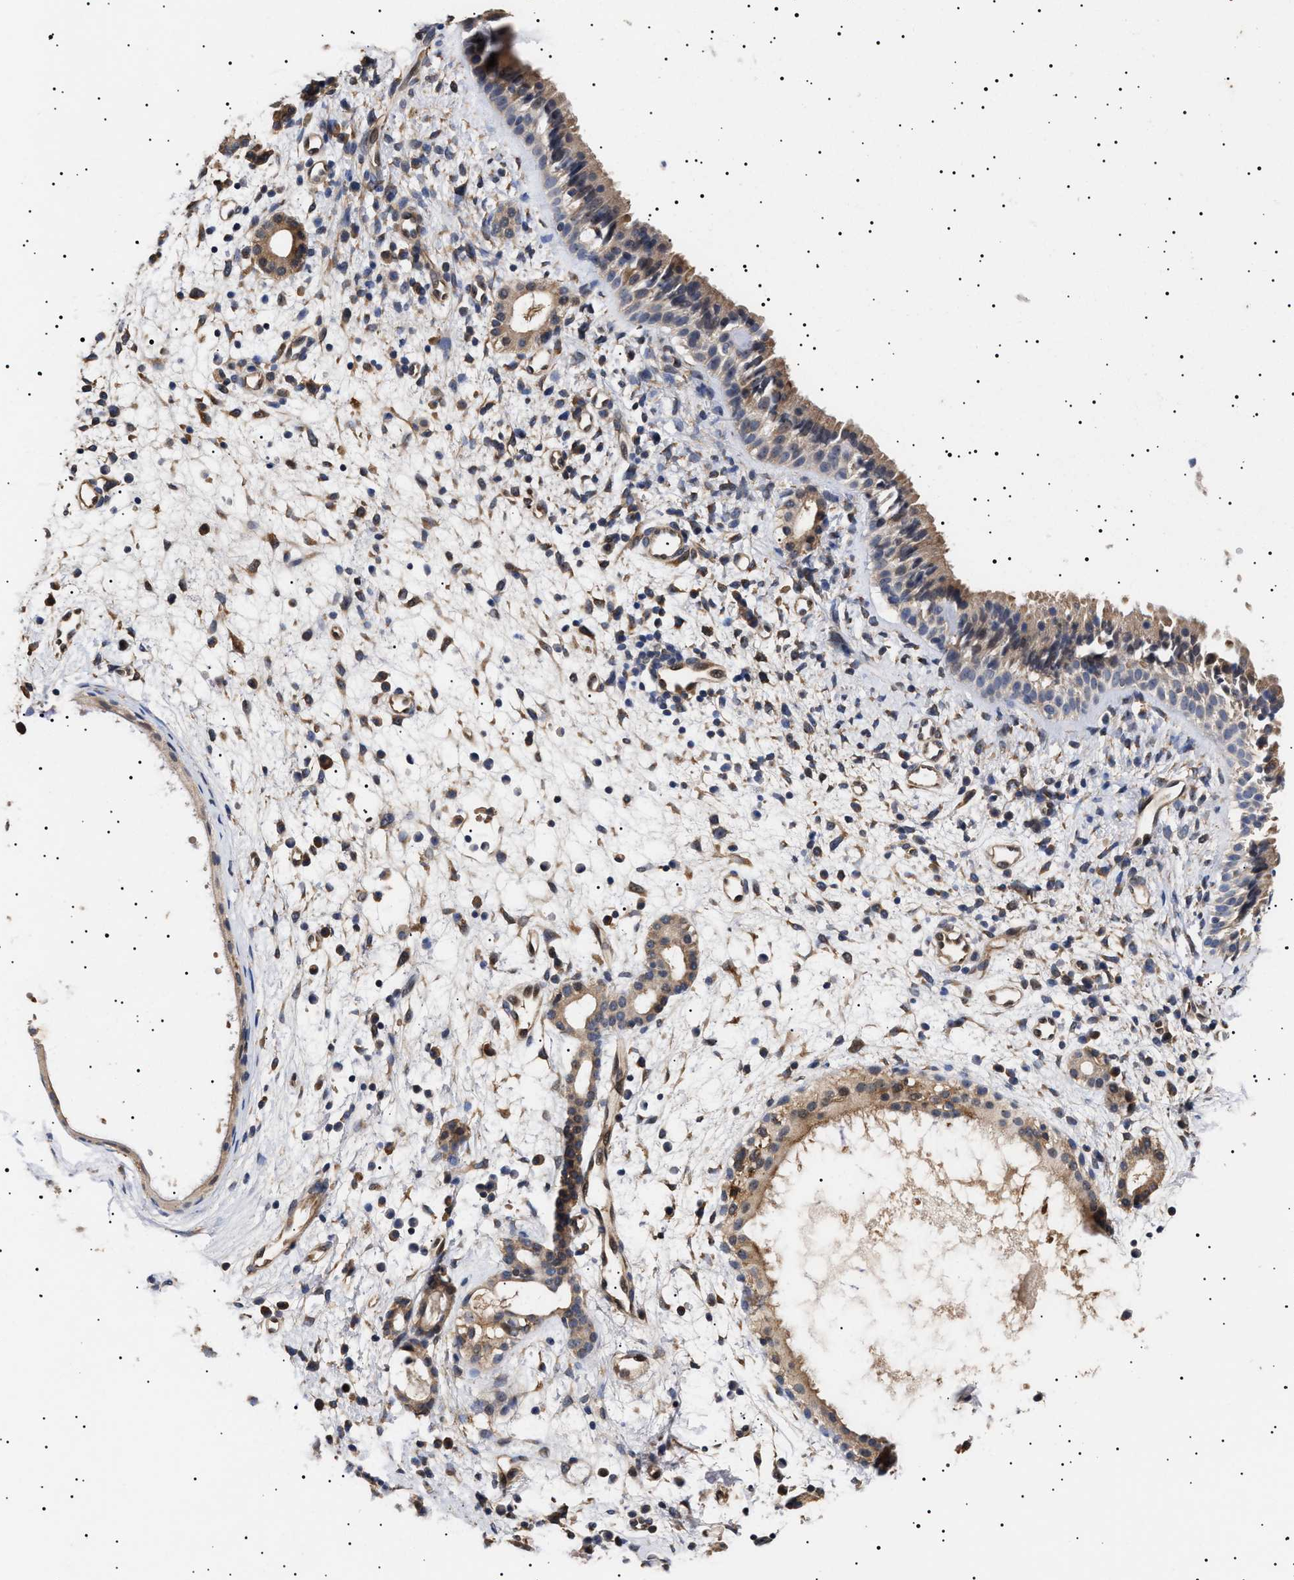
{"staining": {"intensity": "moderate", "quantity": ">75%", "location": "cytoplasmic/membranous"}, "tissue": "nasopharynx", "cell_type": "Respiratory epithelial cells", "image_type": "normal", "snomed": [{"axis": "morphology", "description": "Normal tissue, NOS"}, {"axis": "topography", "description": "Nasopharynx"}], "caption": "This is a photomicrograph of IHC staining of normal nasopharynx, which shows moderate staining in the cytoplasmic/membranous of respiratory epithelial cells.", "gene": "KRBA1", "patient": {"sex": "male", "age": 22}}